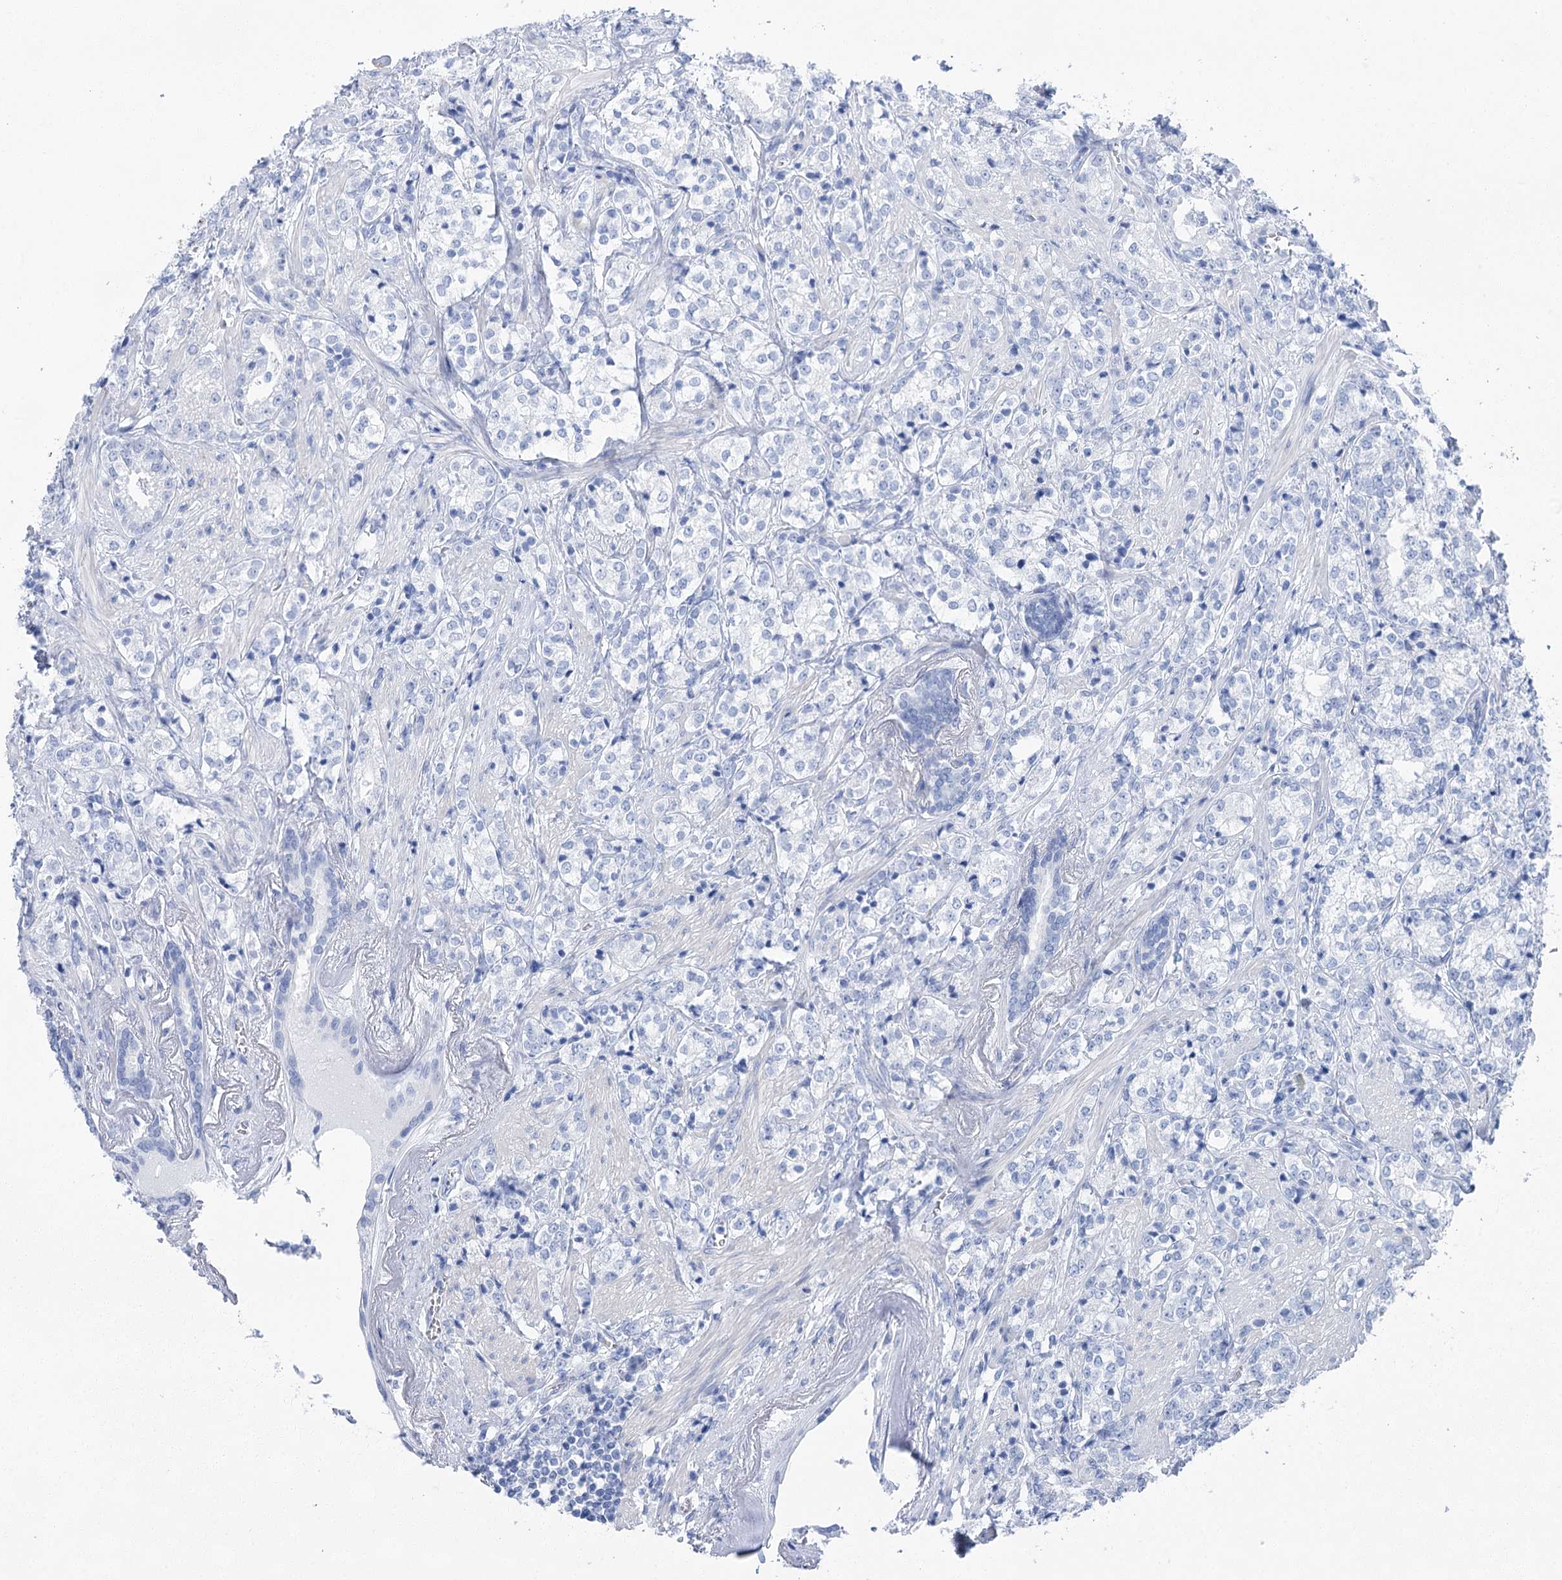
{"staining": {"intensity": "negative", "quantity": "none", "location": "none"}, "tissue": "prostate cancer", "cell_type": "Tumor cells", "image_type": "cancer", "snomed": [{"axis": "morphology", "description": "Adenocarcinoma, High grade"}, {"axis": "topography", "description": "Prostate"}], "caption": "A micrograph of human adenocarcinoma (high-grade) (prostate) is negative for staining in tumor cells.", "gene": "LALBA", "patient": {"sex": "male", "age": 69}}